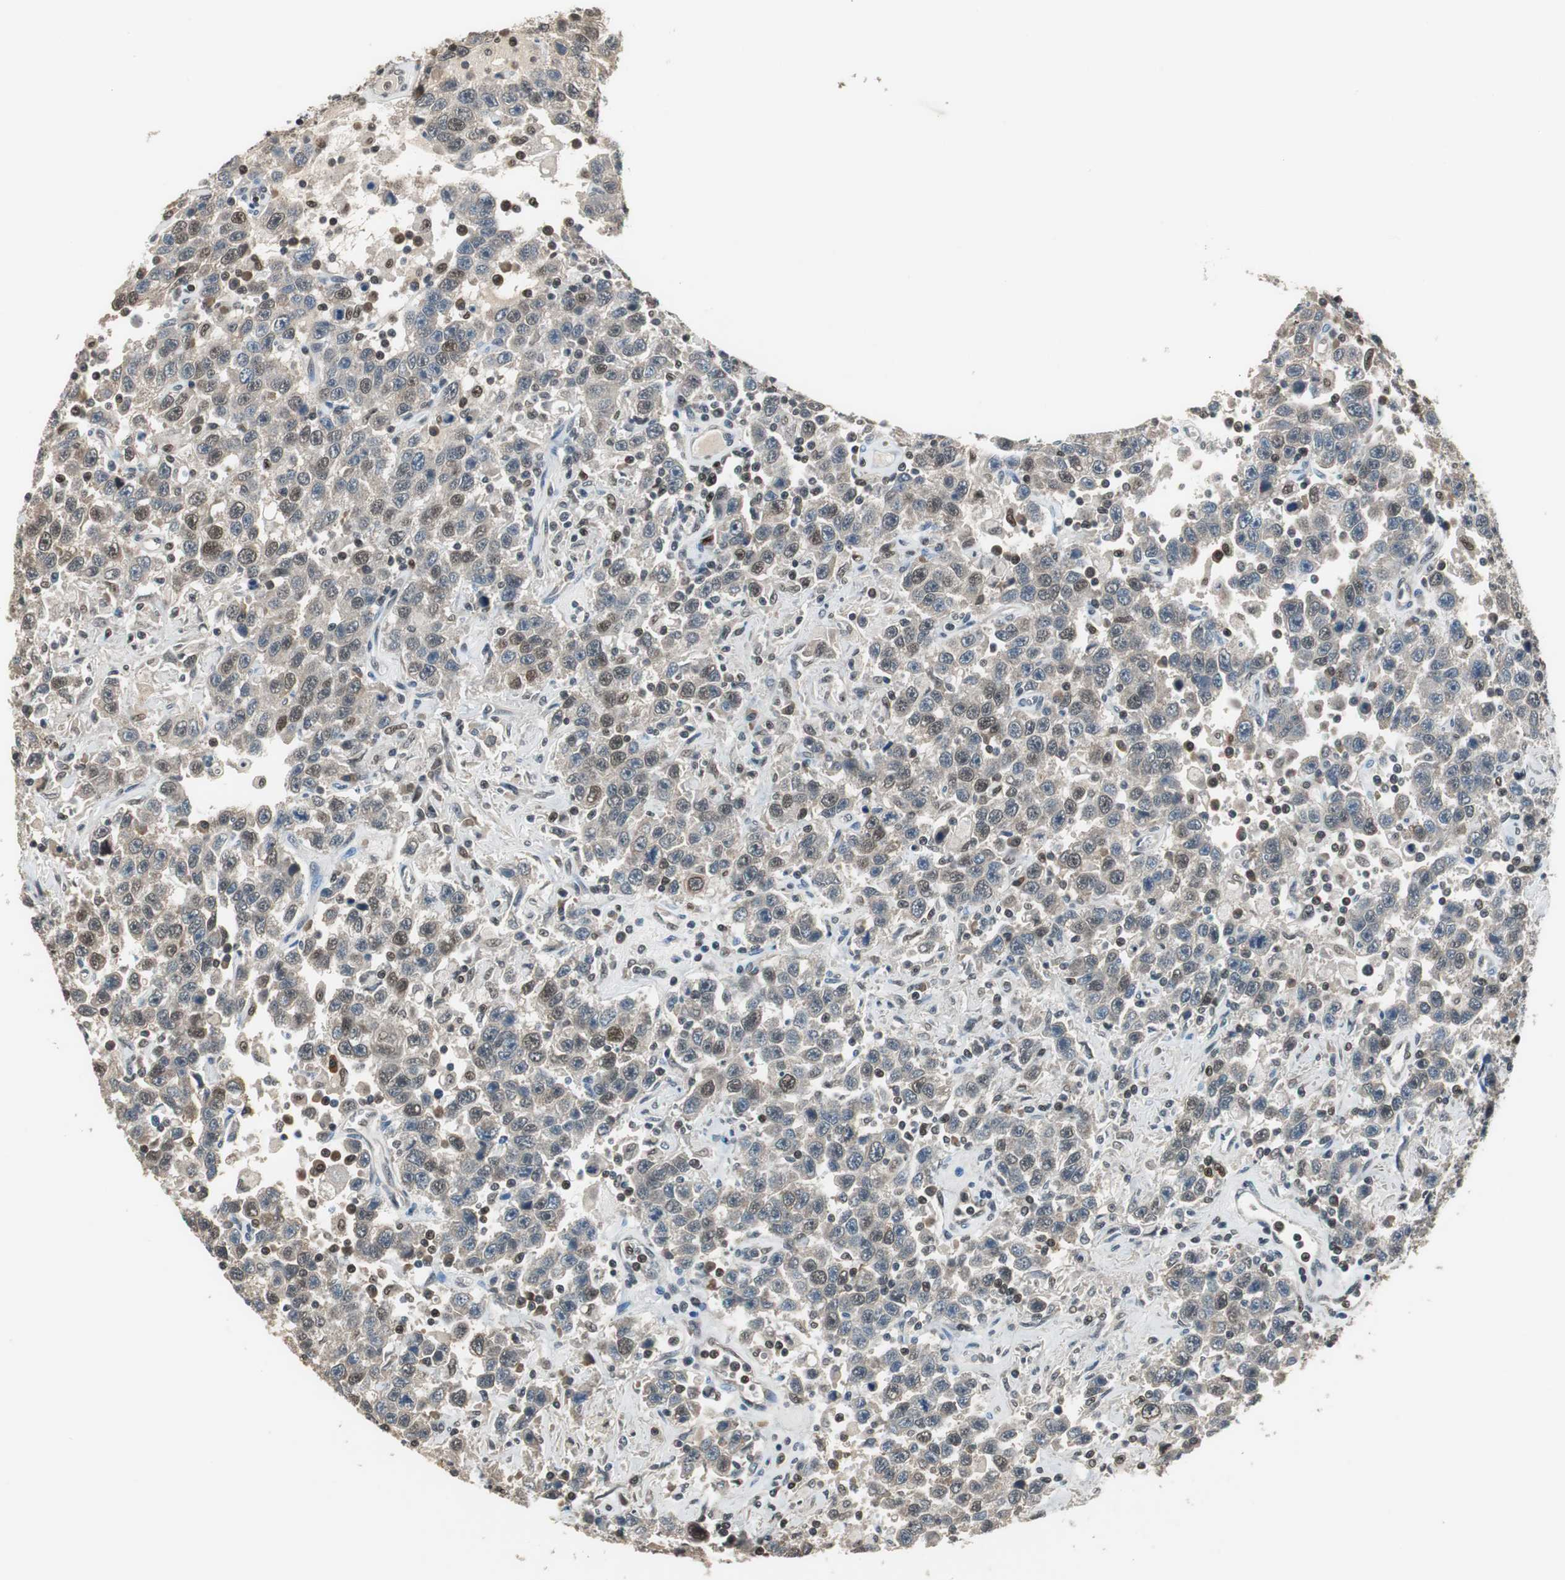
{"staining": {"intensity": "weak", "quantity": "25%-75%", "location": "nuclear"}, "tissue": "testis cancer", "cell_type": "Tumor cells", "image_type": "cancer", "snomed": [{"axis": "morphology", "description": "Seminoma, NOS"}, {"axis": "topography", "description": "Testis"}], "caption": "Immunohistochemical staining of testis cancer exhibits low levels of weak nuclear protein positivity in about 25%-75% of tumor cells.", "gene": "MAFB", "patient": {"sex": "male", "age": 41}}